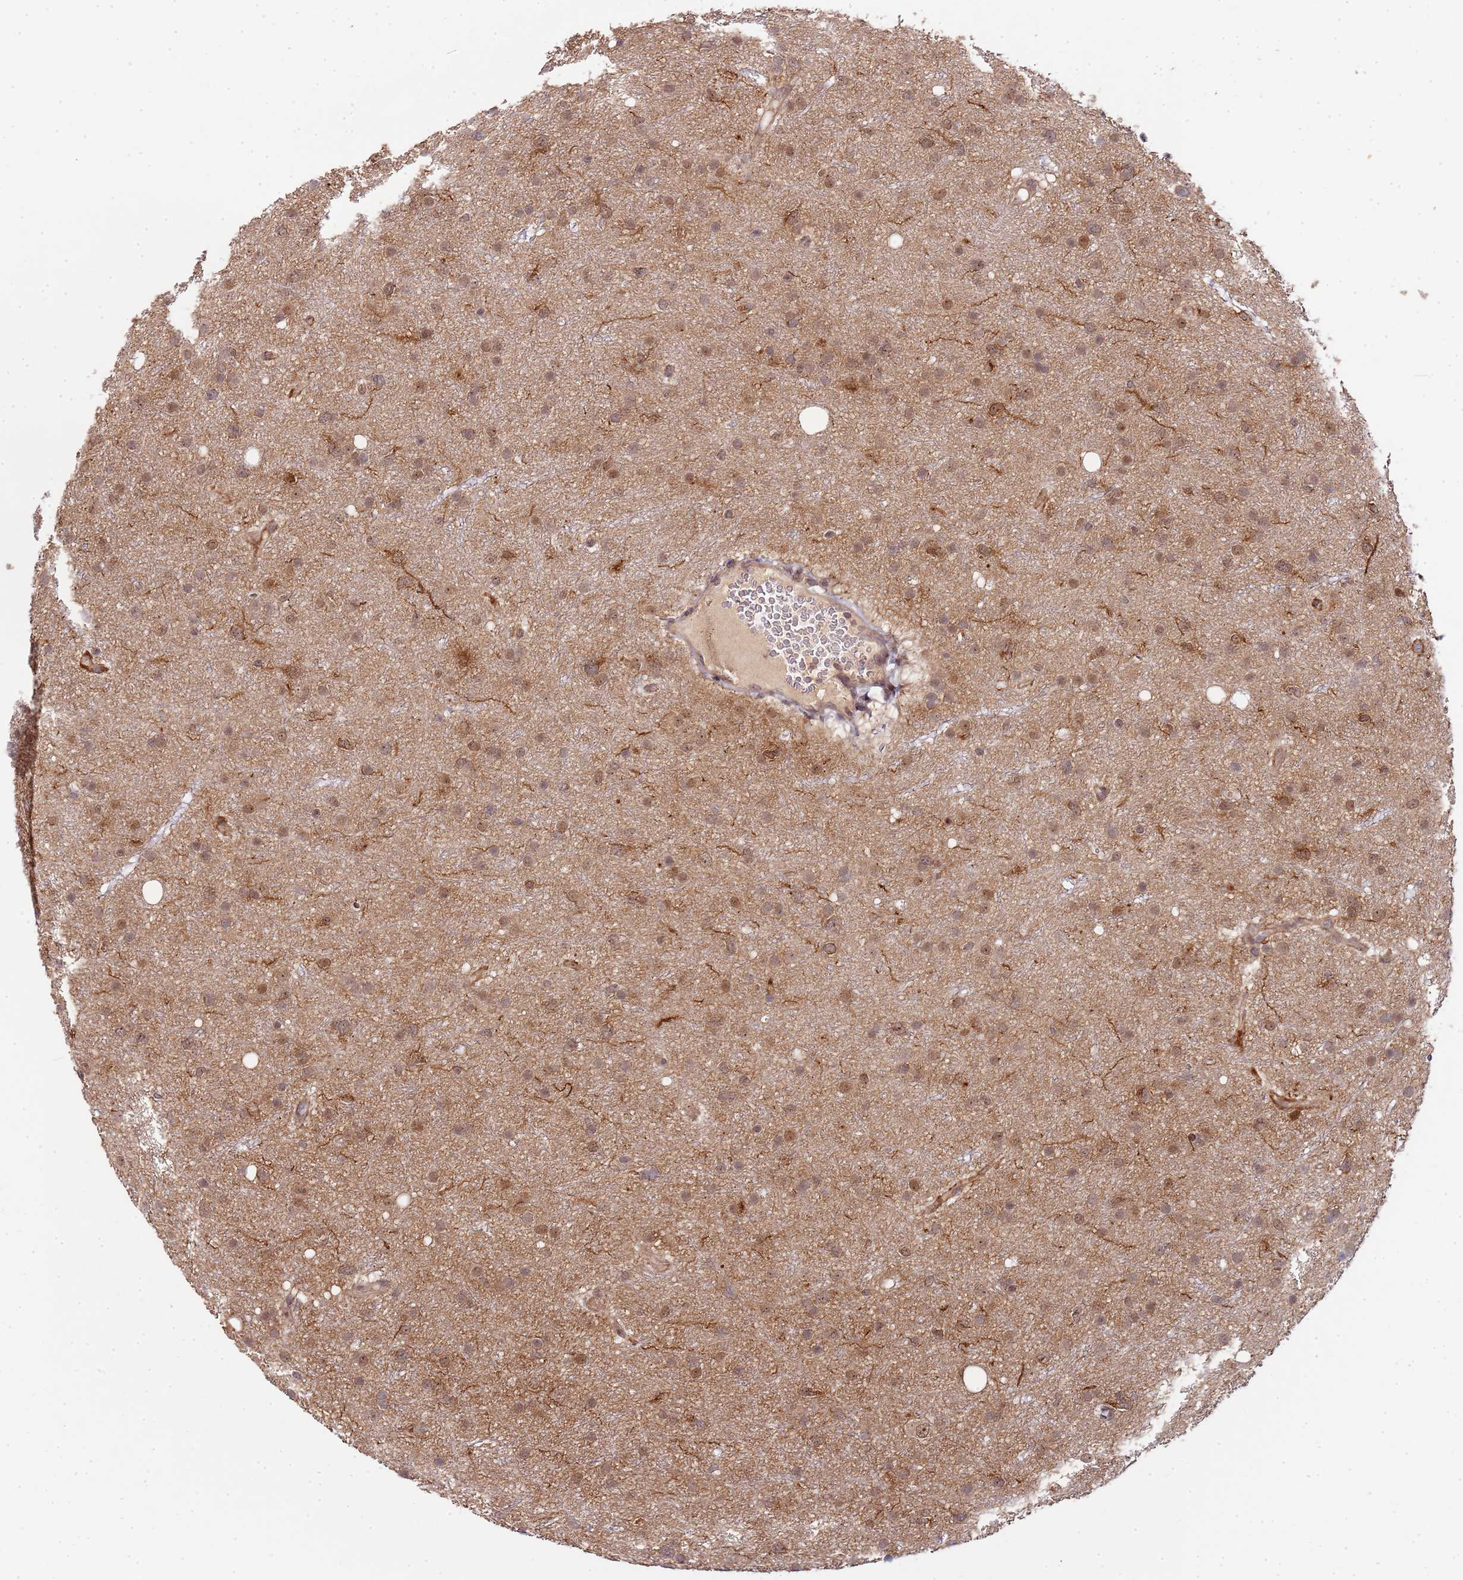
{"staining": {"intensity": "moderate", "quantity": ">75%", "location": "nuclear"}, "tissue": "glioma", "cell_type": "Tumor cells", "image_type": "cancer", "snomed": [{"axis": "morphology", "description": "Glioma, malignant, Low grade"}, {"axis": "topography", "description": "Cerebral cortex"}], "caption": "Immunohistochemistry (IHC) of malignant glioma (low-grade) shows medium levels of moderate nuclear positivity in approximately >75% of tumor cells. (DAB IHC with brightfield microscopy, high magnification).", "gene": "EDC3", "patient": {"sex": "female", "age": 39}}